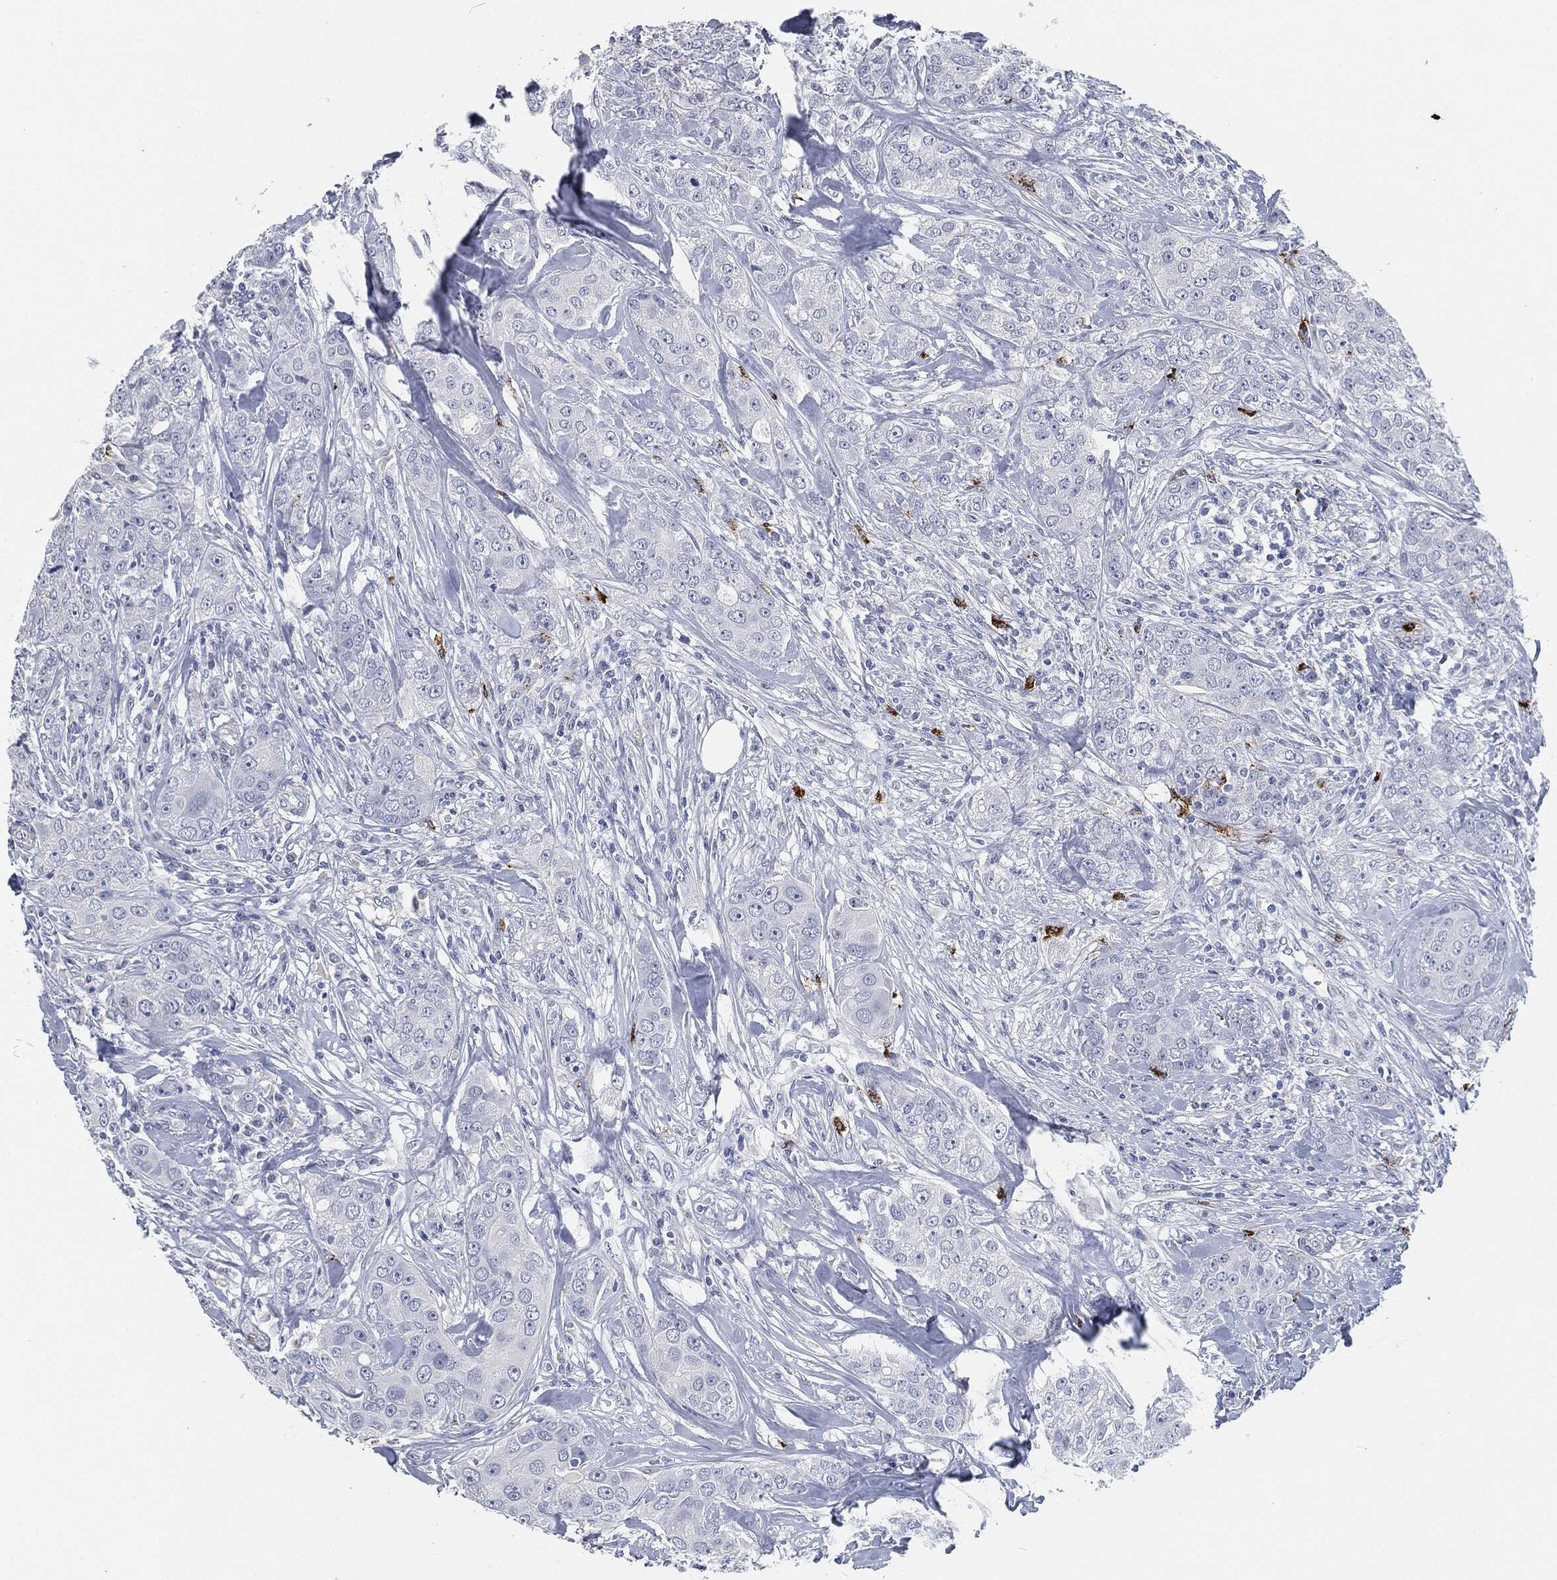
{"staining": {"intensity": "negative", "quantity": "none", "location": "none"}, "tissue": "breast cancer", "cell_type": "Tumor cells", "image_type": "cancer", "snomed": [{"axis": "morphology", "description": "Duct carcinoma"}, {"axis": "topography", "description": "Breast"}], "caption": "High power microscopy image of an IHC image of breast cancer, revealing no significant expression in tumor cells.", "gene": "MPO", "patient": {"sex": "female", "age": 43}}